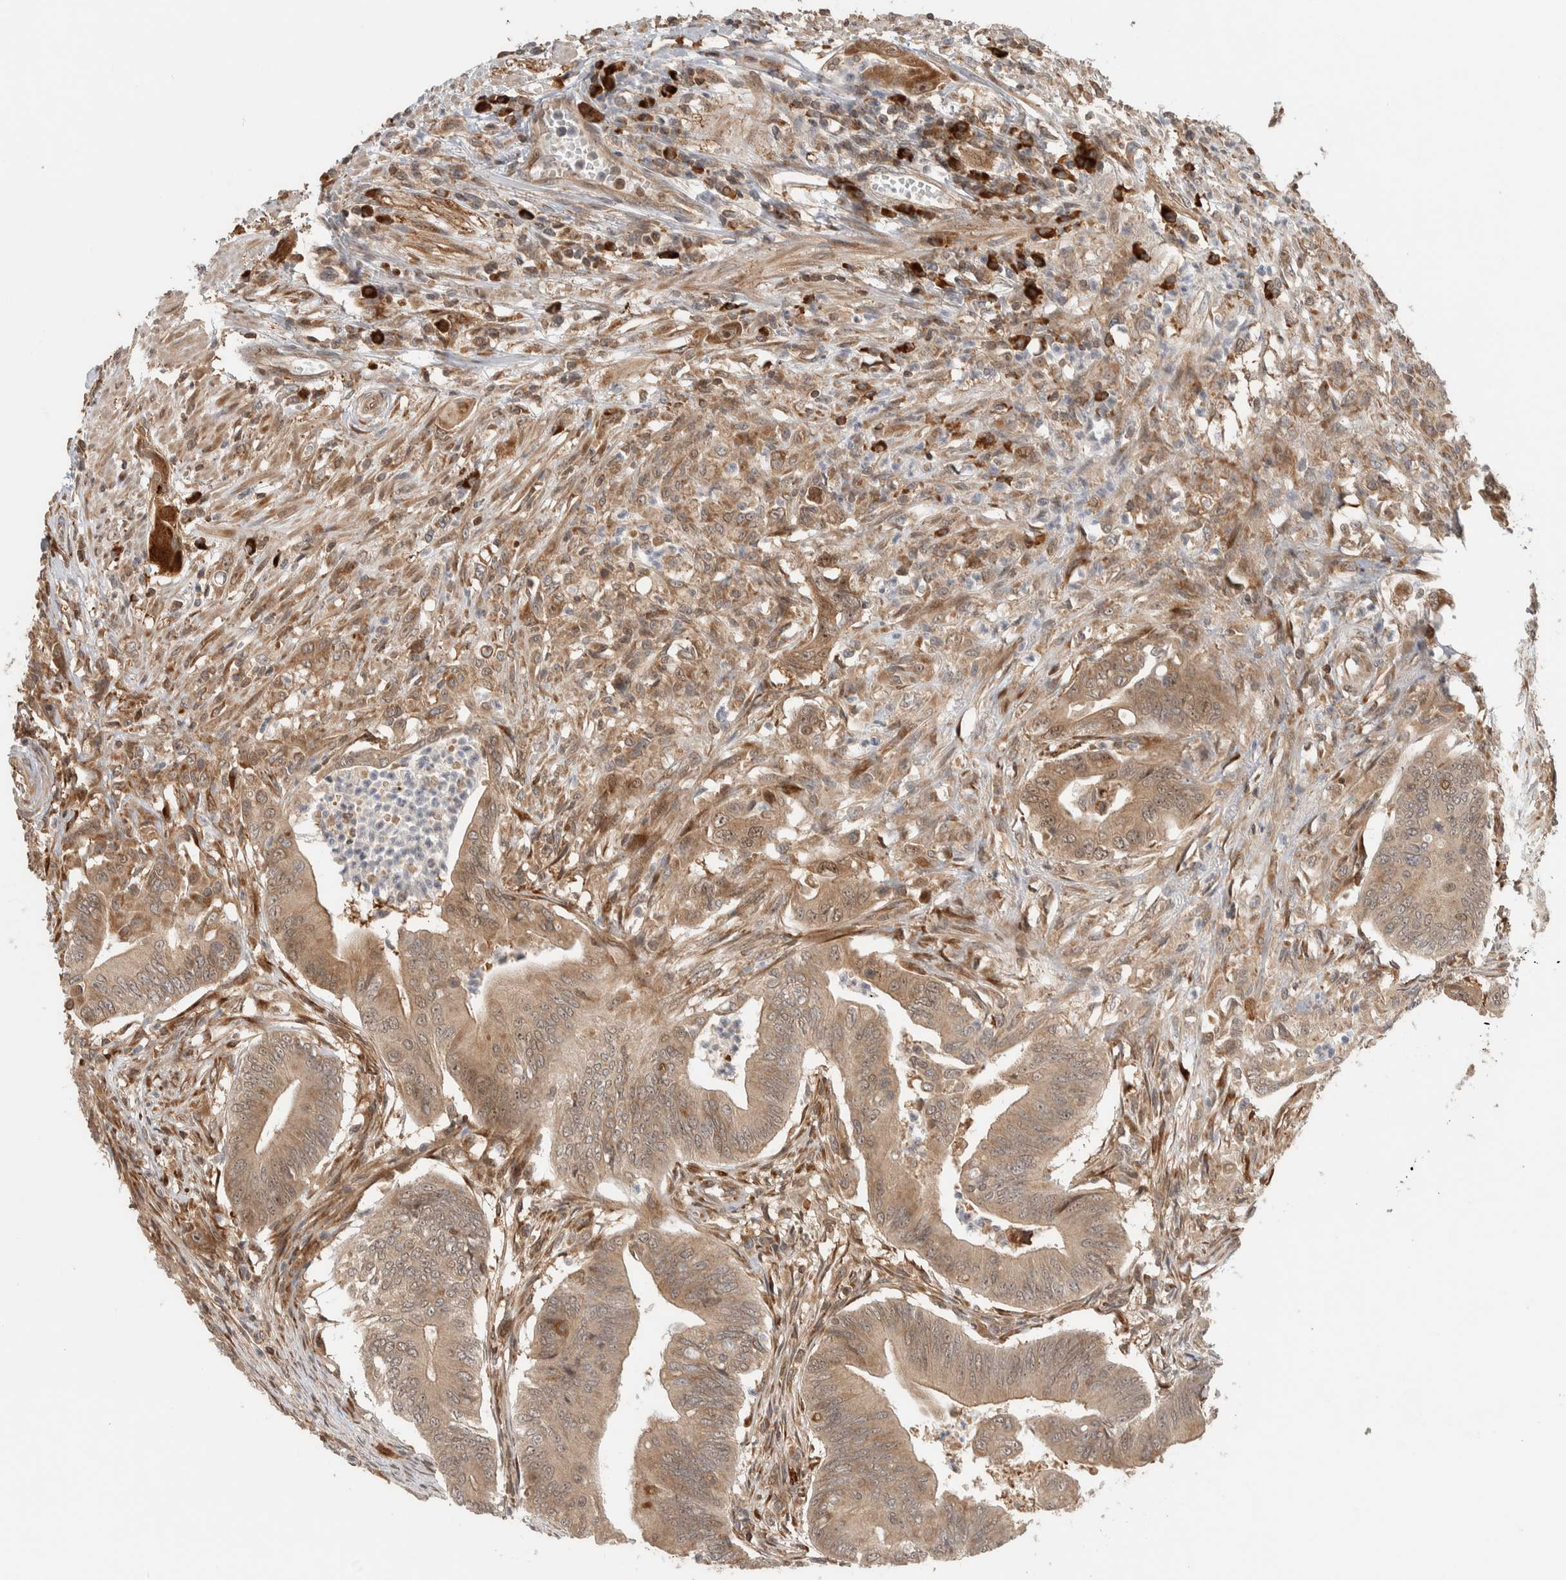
{"staining": {"intensity": "weak", "quantity": ">75%", "location": "cytoplasmic/membranous"}, "tissue": "colorectal cancer", "cell_type": "Tumor cells", "image_type": "cancer", "snomed": [{"axis": "morphology", "description": "Adenoma, NOS"}, {"axis": "morphology", "description": "Adenocarcinoma, NOS"}, {"axis": "topography", "description": "Colon"}], "caption": "Tumor cells display weak cytoplasmic/membranous positivity in approximately >75% of cells in colorectal cancer (adenoma). The protein of interest is shown in brown color, while the nuclei are stained blue.", "gene": "CNTROB", "patient": {"sex": "male", "age": 79}}